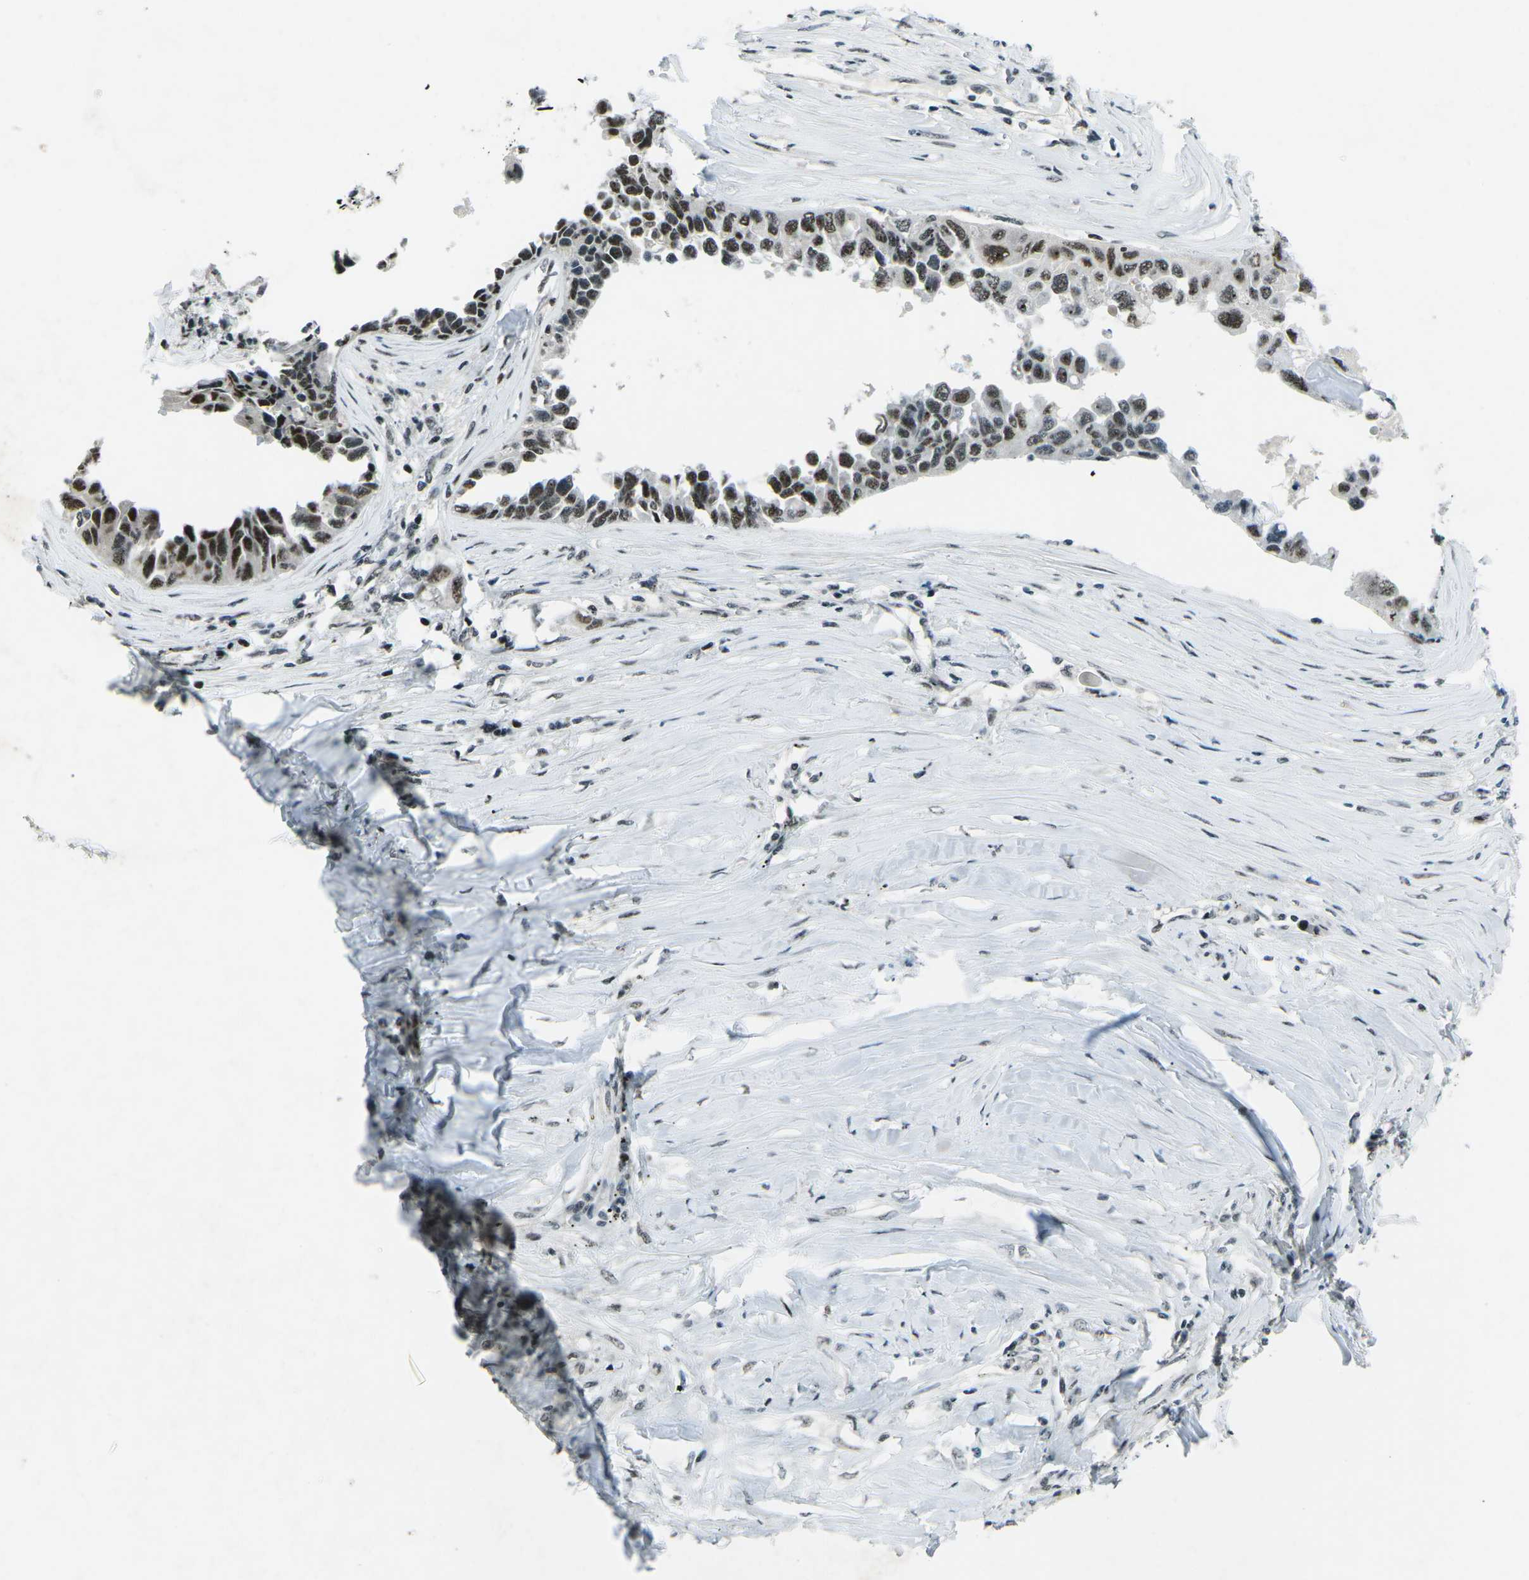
{"staining": {"intensity": "strong", "quantity": ">75%", "location": "nuclear"}, "tissue": "lung cancer", "cell_type": "Tumor cells", "image_type": "cancer", "snomed": [{"axis": "morphology", "description": "Adenocarcinoma, NOS"}, {"axis": "topography", "description": "Lung"}], "caption": "Lung cancer stained for a protein shows strong nuclear positivity in tumor cells. The staining was performed using DAB (3,3'-diaminobenzidine), with brown indicating positive protein expression. Nuclei are stained blue with hematoxylin.", "gene": "RBL2", "patient": {"sex": "female", "age": 51}}